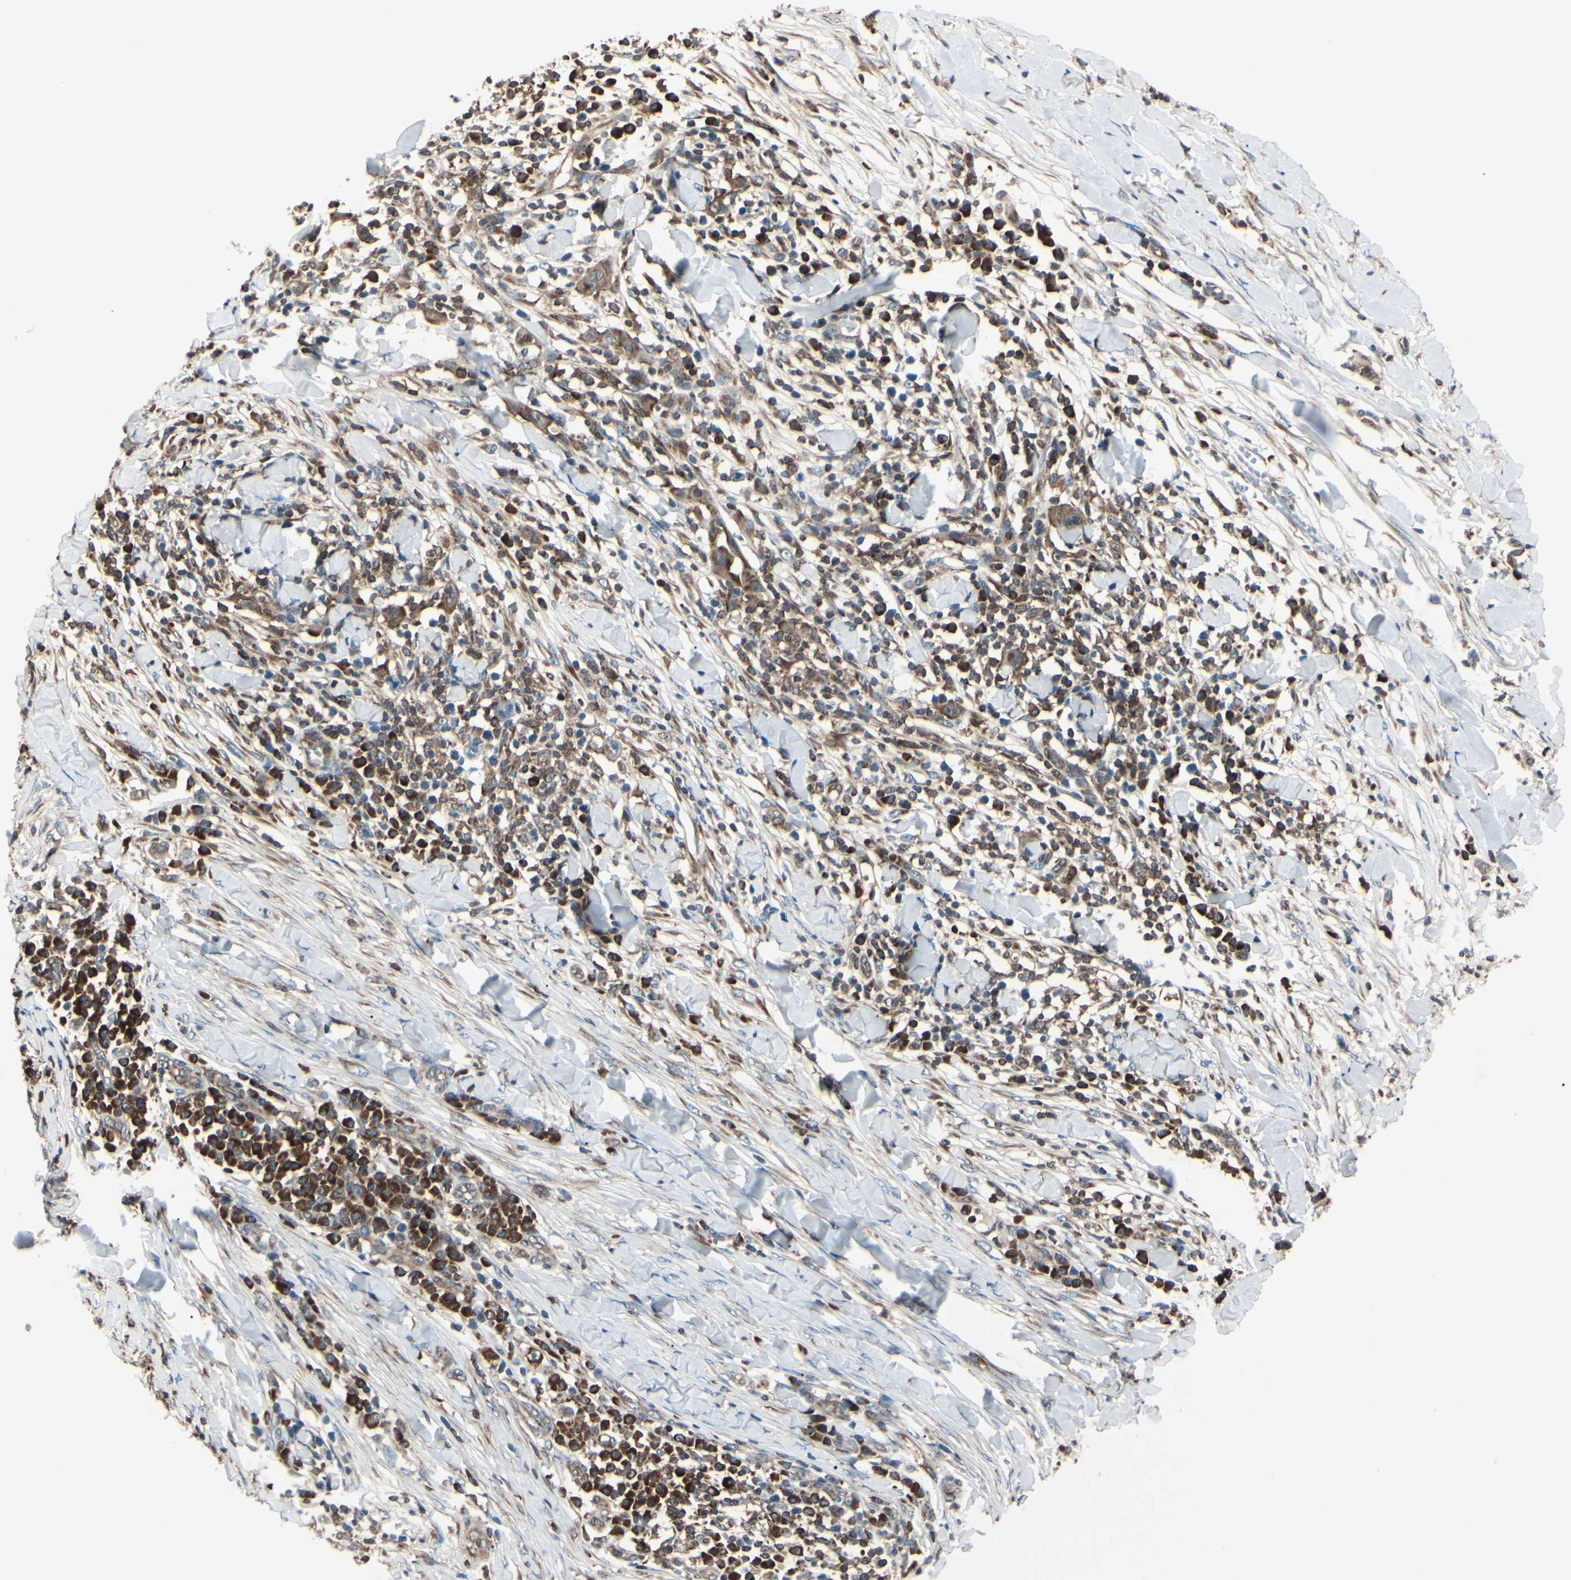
{"staining": {"intensity": "moderate", "quantity": ">75%", "location": "cytoplasmic/membranous"}, "tissue": "skin cancer", "cell_type": "Tumor cells", "image_type": "cancer", "snomed": [{"axis": "morphology", "description": "Squamous cell carcinoma, NOS"}, {"axis": "topography", "description": "Skin"}], "caption": "Immunohistochemistry (IHC) (DAB) staining of human skin cancer shows moderate cytoplasmic/membranous protein positivity in about >75% of tumor cells.", "gene": "MAPRE1", "patient": {"sex": "male", "age": 24}}